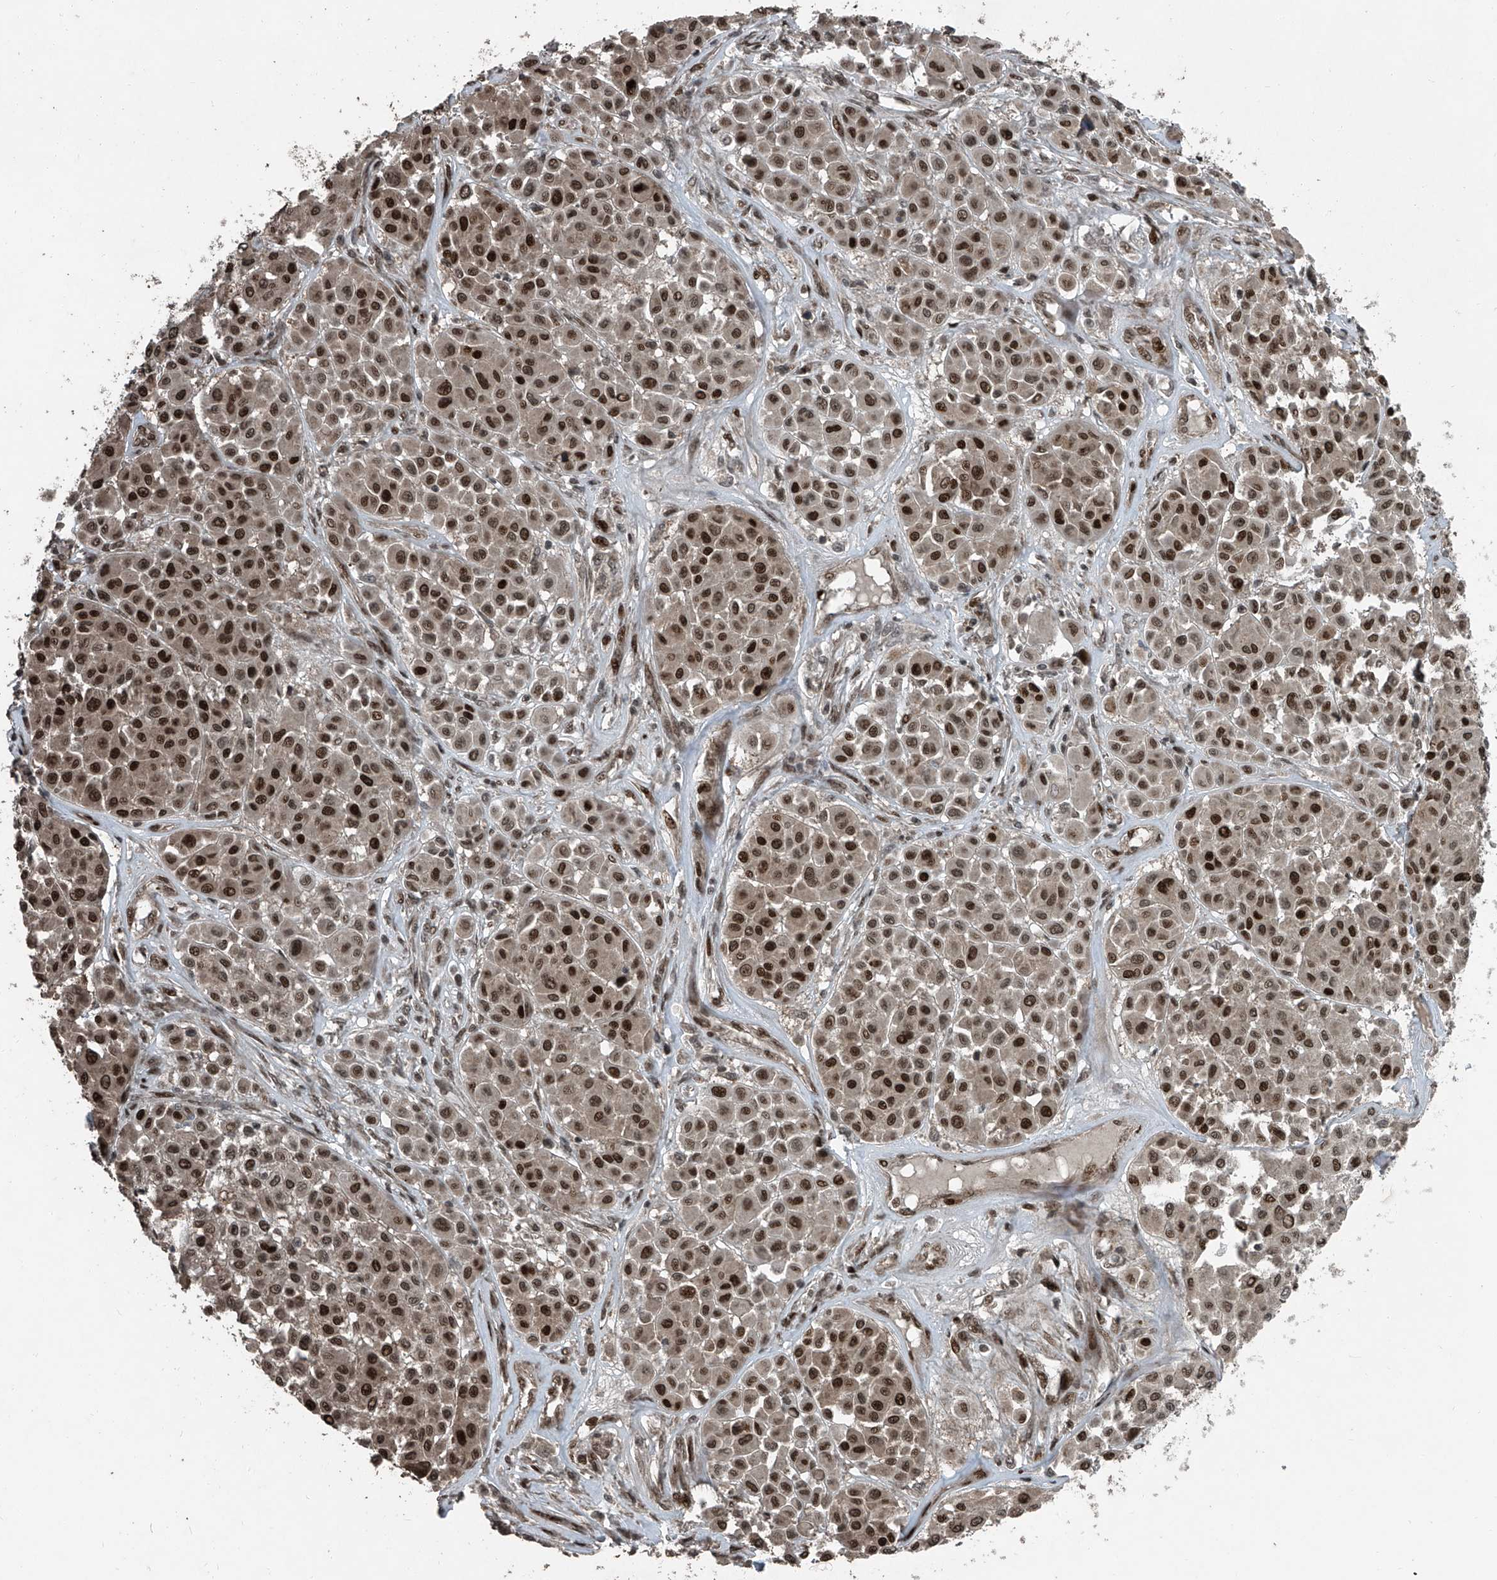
{"staining": {"intensity": "strong", "quantity": ">75%", "location": "nuclear"}, "tissue": "melanoma", "cell_type": "Tumor cells", "image_type": "cancer", "snomed": [{"axis": "morphology", "description": "Malignant melanoma, Metastatic site"}, {"axis": "topography", "description": "Soft tissue"}], "caption": "Strong nuclear protein positivity is present in approximately >75% of tumor cells in melanoma.", "gene": "ZNF570", "patient": {"sex": "male", "age": 41}}